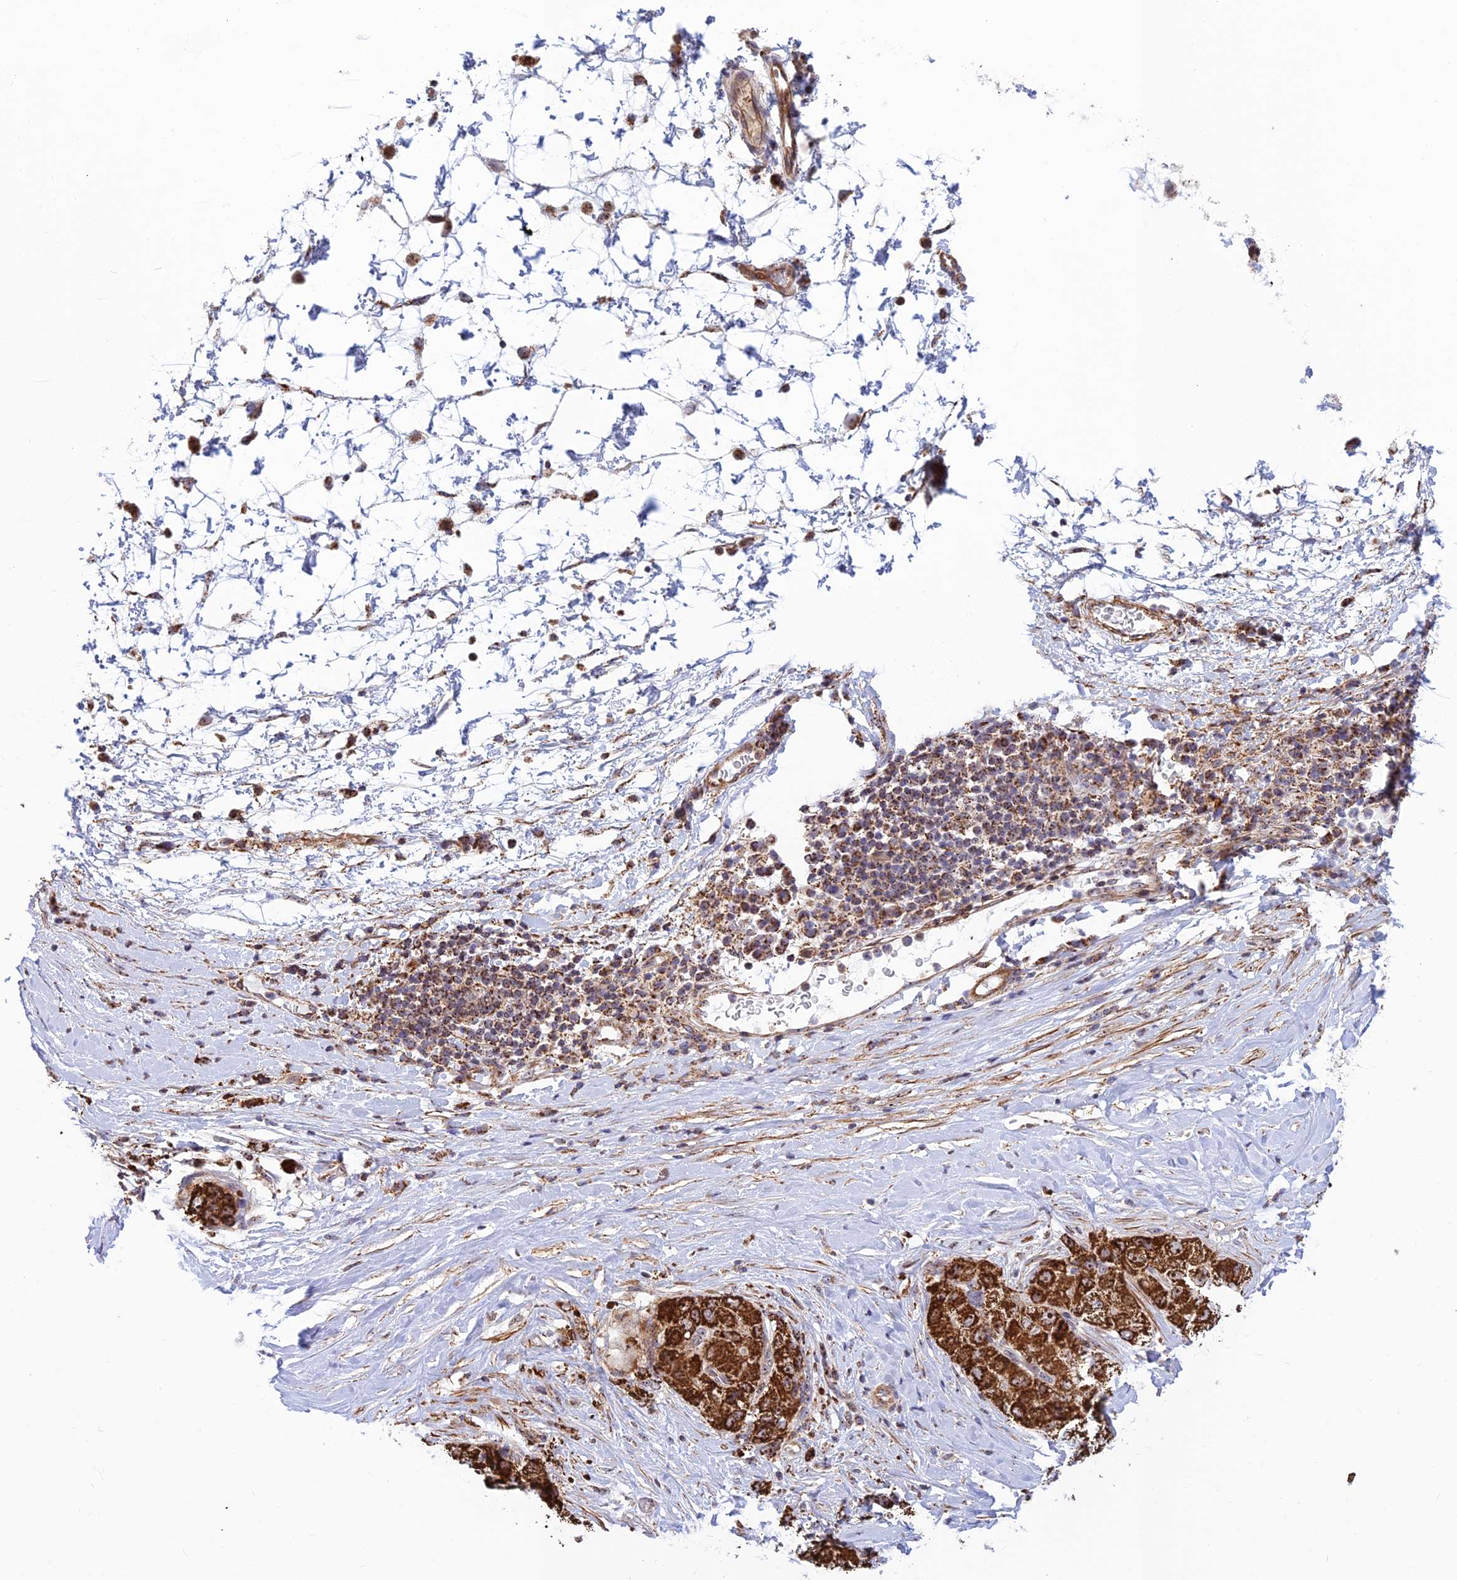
{"staining": {"intensity": "strong", "quantity": ">75%", "location": "cytoplasmic/membranous,nuclear"}, "tissue": "liver cancer", "cell_type": "Tumor cells", "image_type": "cancer", "snomed": [{"axis": "morphology", "description": "Carcinoma, Hepatocellular, NOS"}, {"axis": "topography", "description": "Liver"}], "caption": "Immunohistochemical staining of liver cancer reveals high levels of strong cytoplasmic/membranous and nuclear protein expression in approximately >75% of tumor cells.", "gene": "POLR1G", "patient": {"sex": "male", "age": 80}}